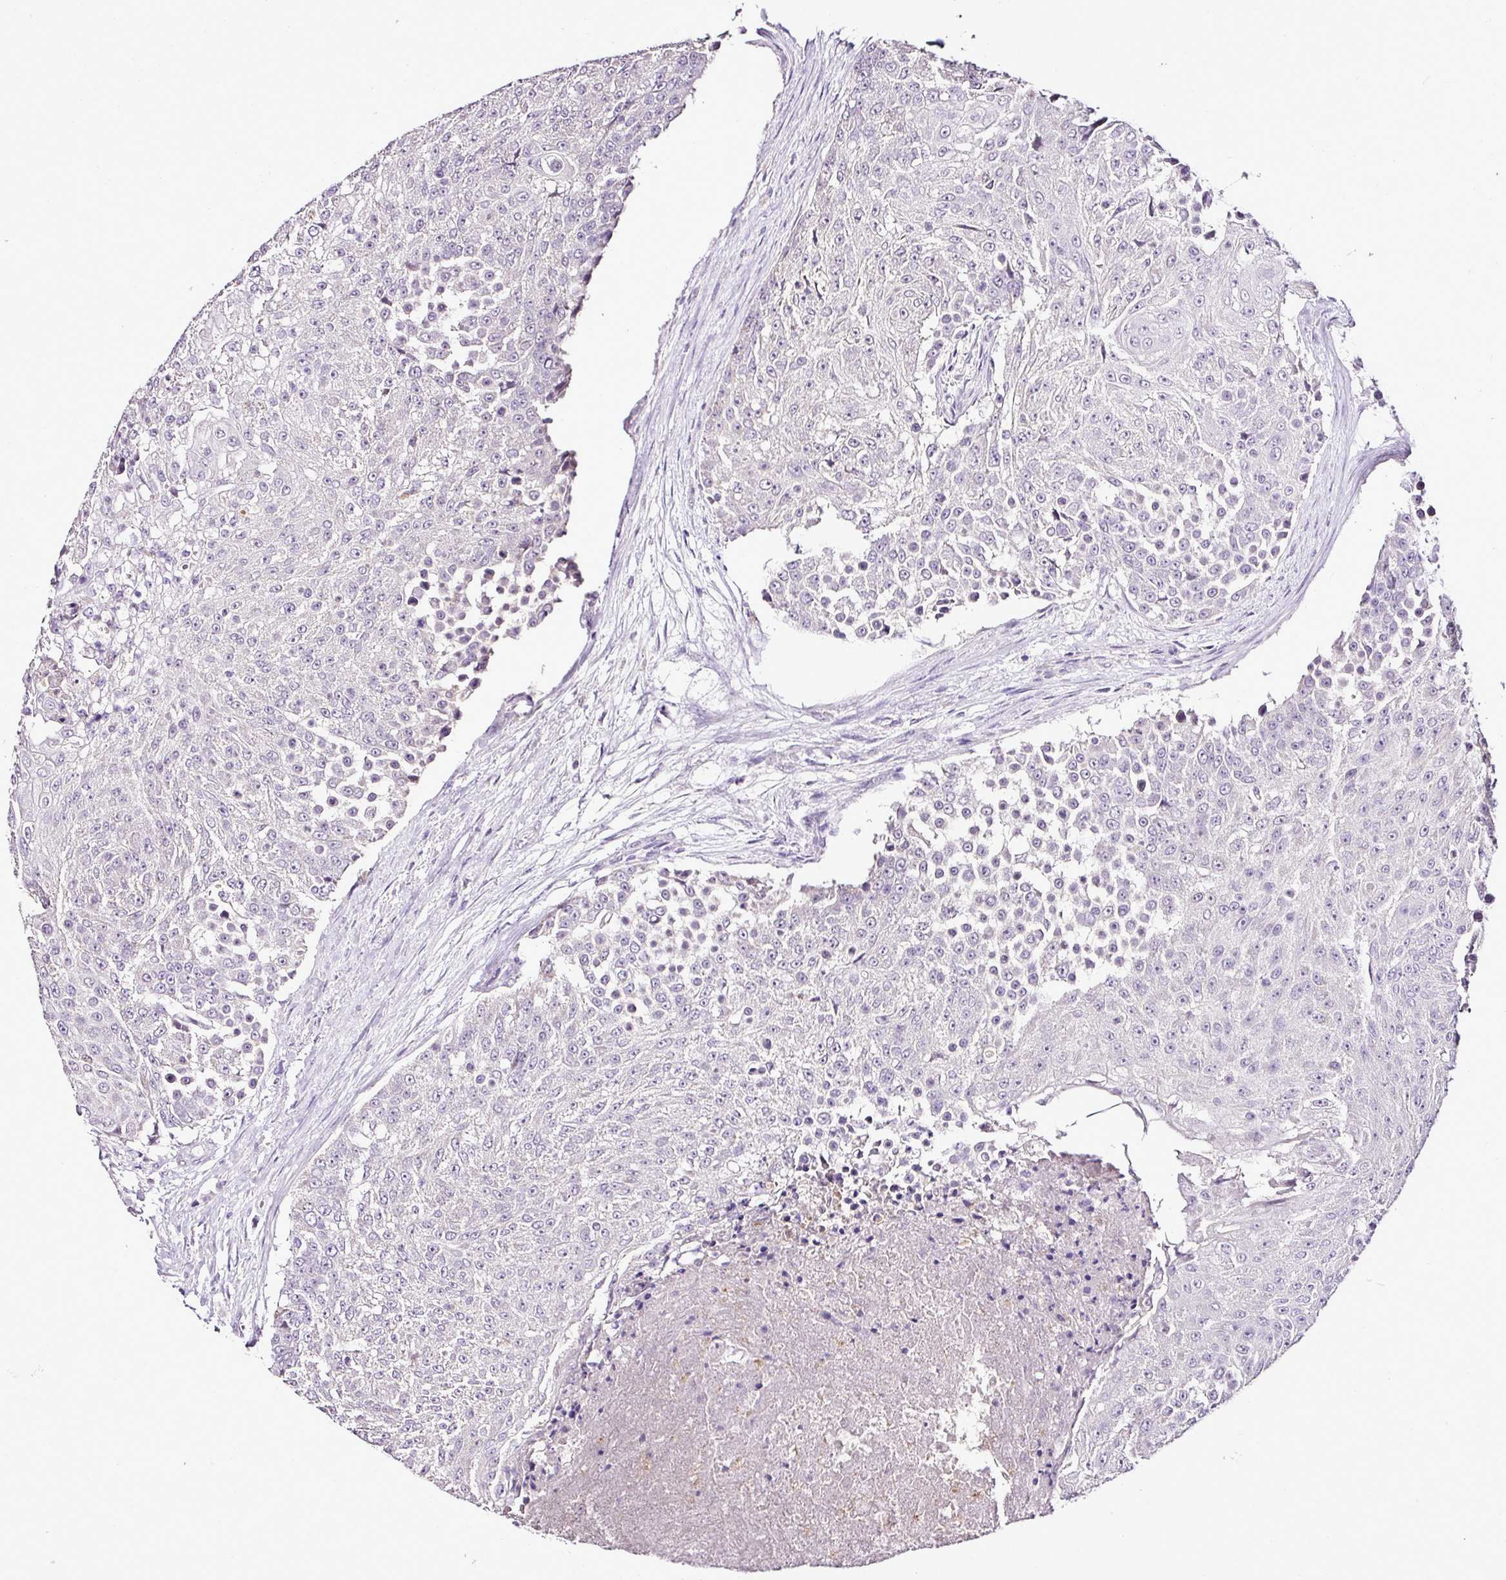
{"staining": {"intensity": "negative", "quantity": "none", "location": "none"}, "tissue": "urothelial cancer", "cell_type": "Tumor cells", "image_type": "cancer", "snomed": [{"axis": "morphology", "description": "Urothelial carcinoma, High grade"}, {"axis": "topography", "description": "Urinary bladder"}], "caption": "A high-resolution photomicrograph shows IHC staining of high-grade urothelial carcinoma, which shows no significant expression in tumor cells.", "gene": "ESR1", "patient": {"sex": "female", "age": 63}}